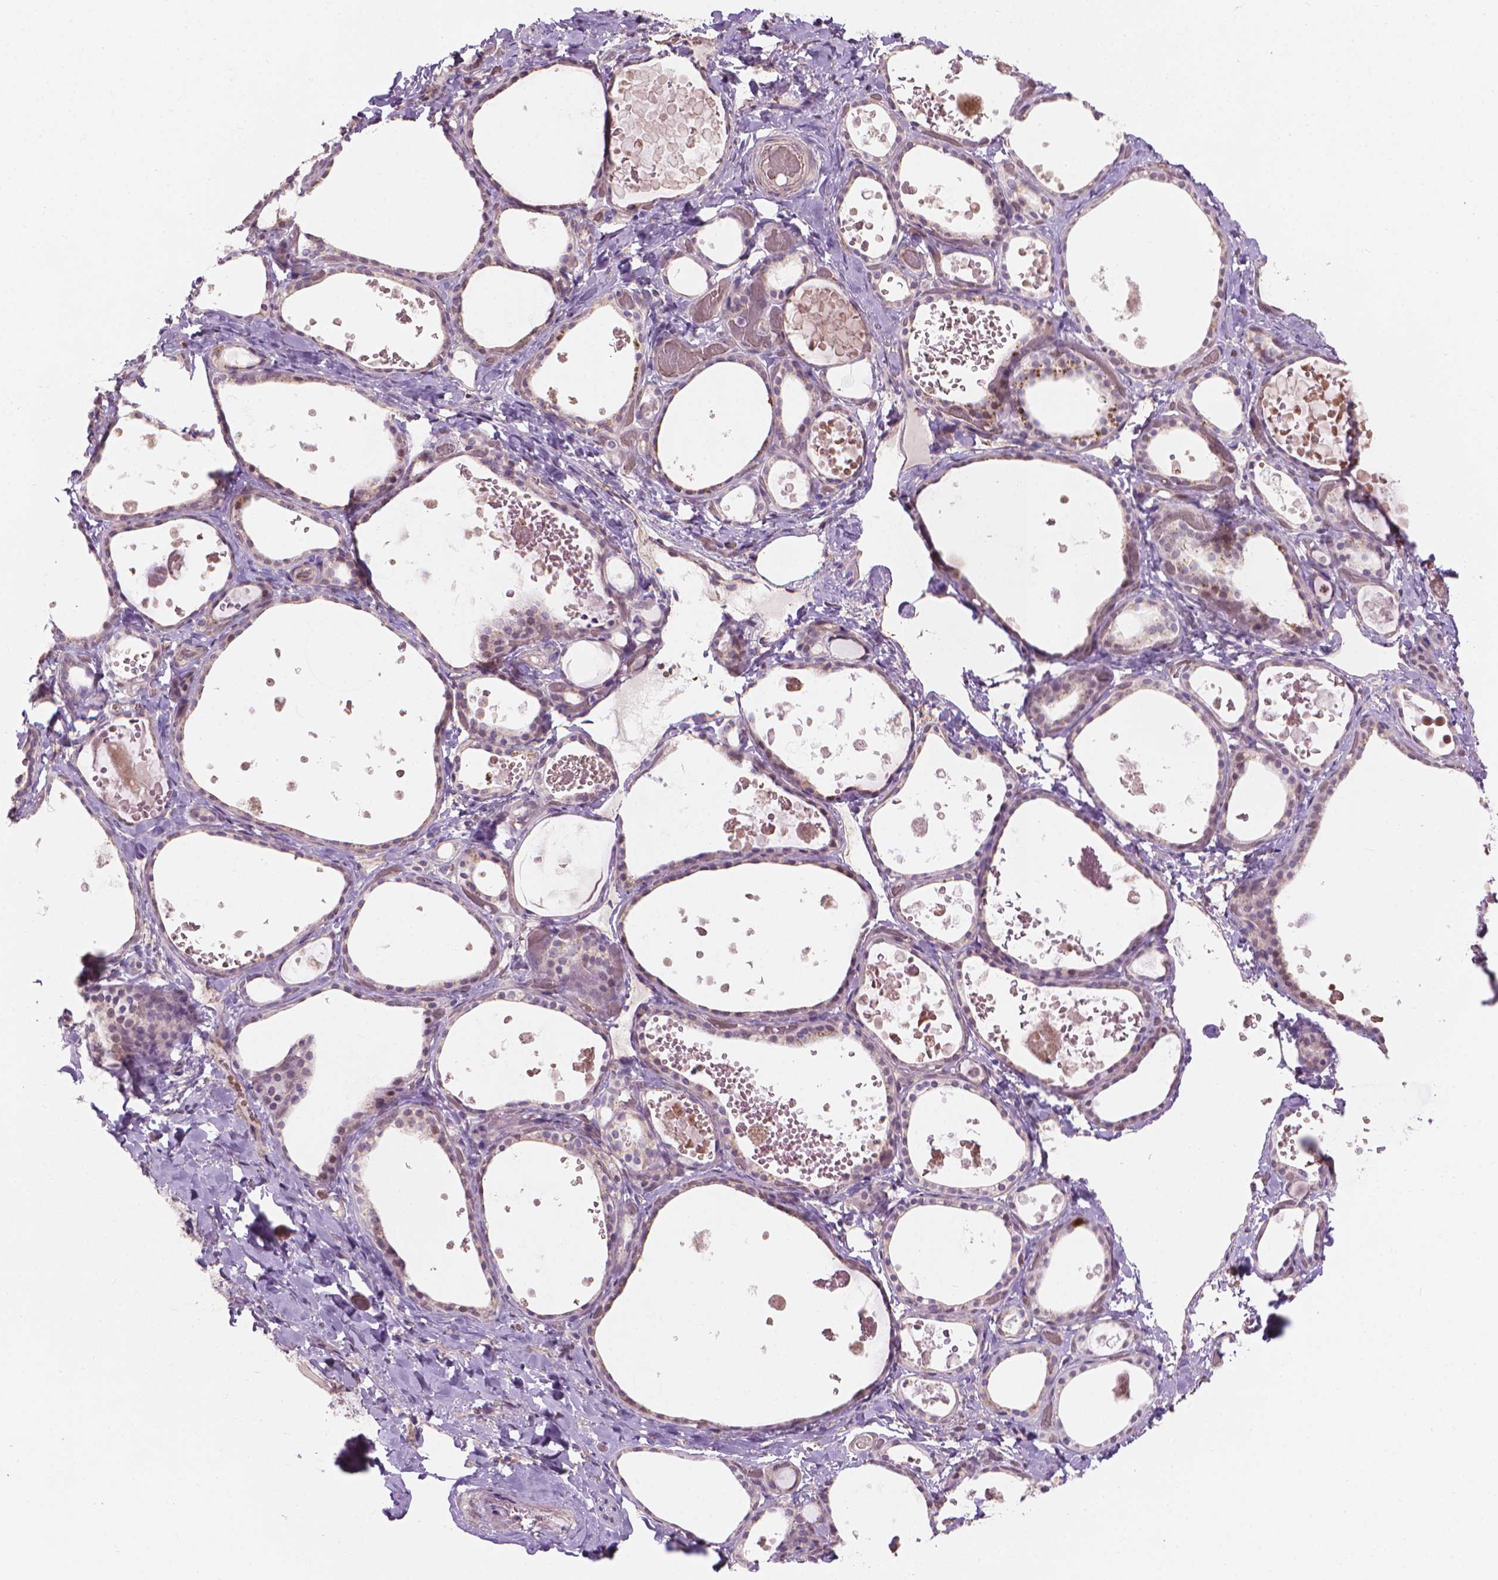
{"staining": {"intensity": "weak", "quantity": "<25%", "location": "cytoplasmic/membranous"}, "tissue": "thyroid gland", "cell_type": "Glandular cells", "image_type": "normal", "snomed": [{"axis": "morphology", "description": "Normal tissue, NOS"}, {"axis": "topography", "description": "Thyroid gland"}], "caption": "High power microscopy micrograph of an IHC image of benign thyroid gland, revealing no significant staining in glandular cells.", "gene": "IFFO1", "patient": {"sex": "female", "age": 56}}